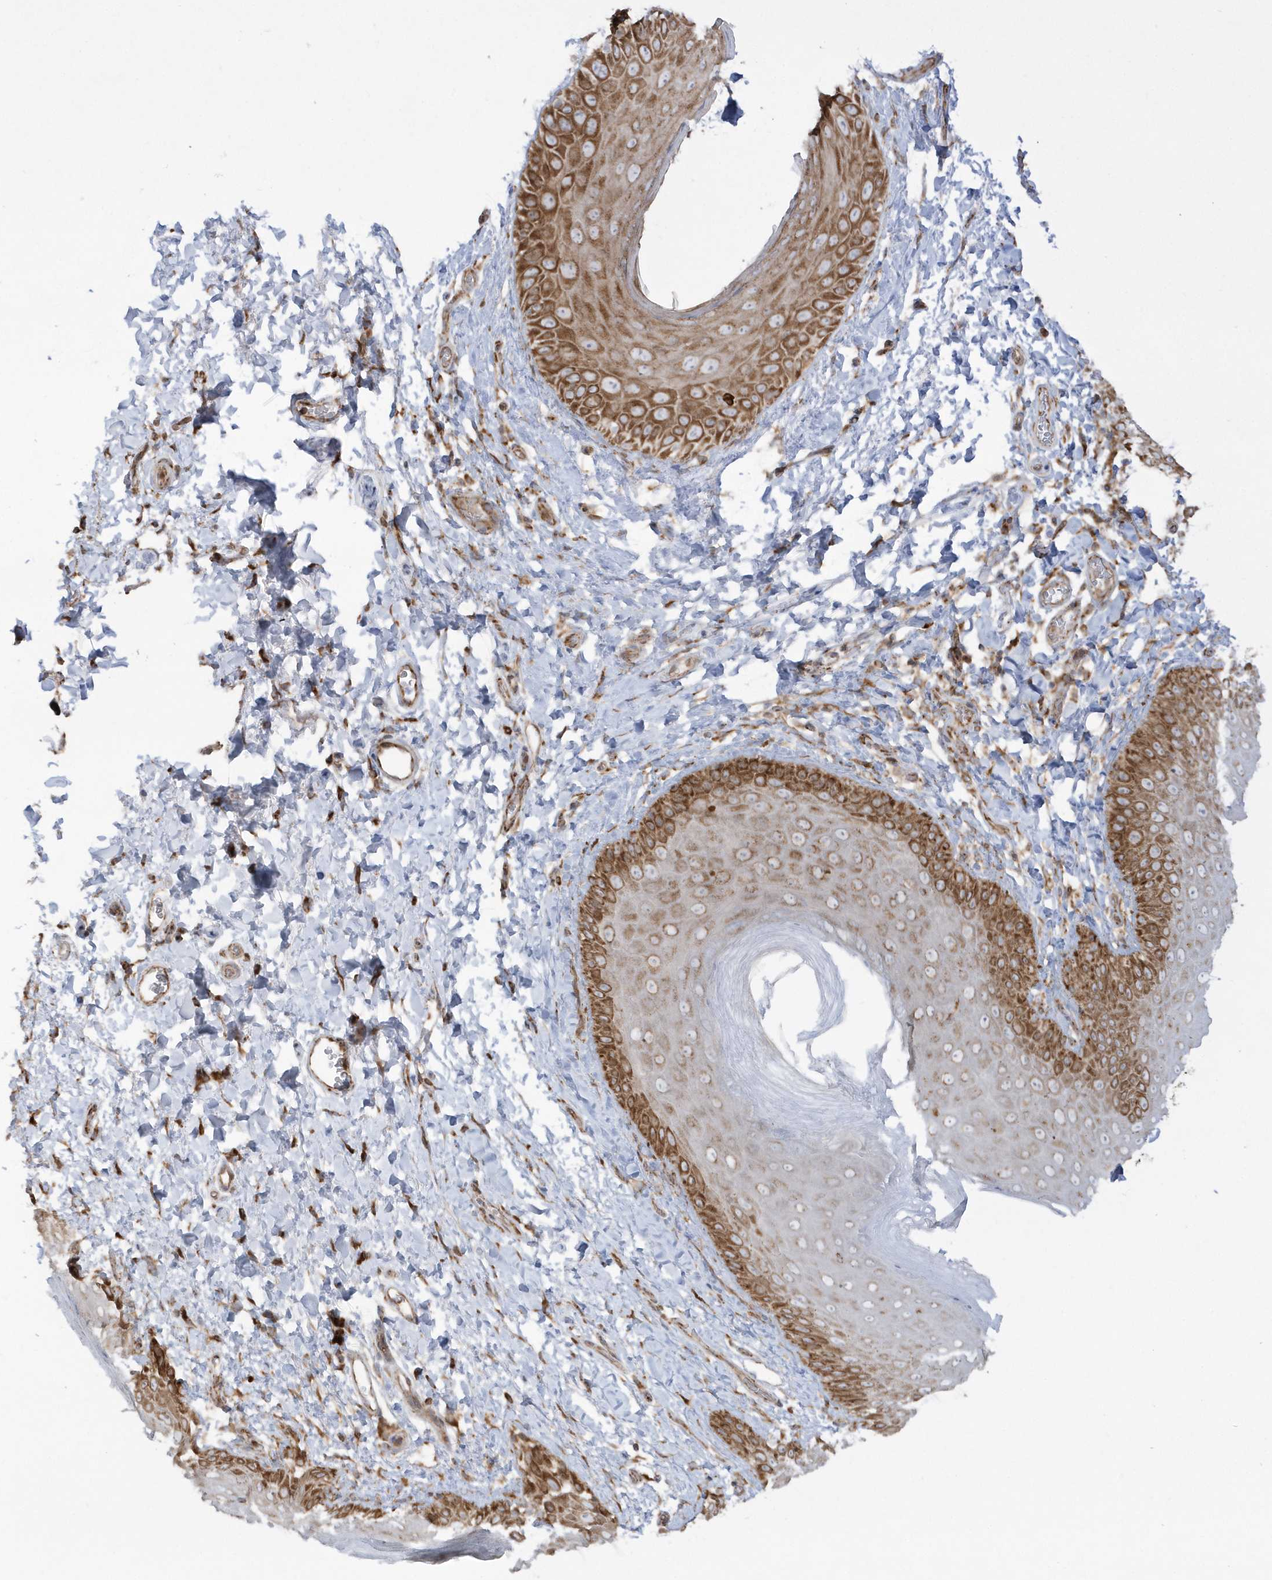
{"staining": {"intensity": "moderate", "quantity": ">75%", "location": "cytoplasmic/membranous"}, "tissue": "skin", "cell_type": "Epidermal cells", "image_type": "normal", "snomed": [{"axis": "morphology", "description": "Normal tissue, NOS"}, {"axis": "topography", "description": "Anal"}], "caption": "Protein expression analysis of benign human skin reveals moderate cytoplasmic/membranous staining in about >75% of epidermal cells.", "gene": "SH3BP2", "patient": {"sex": "male", "age": 44}}